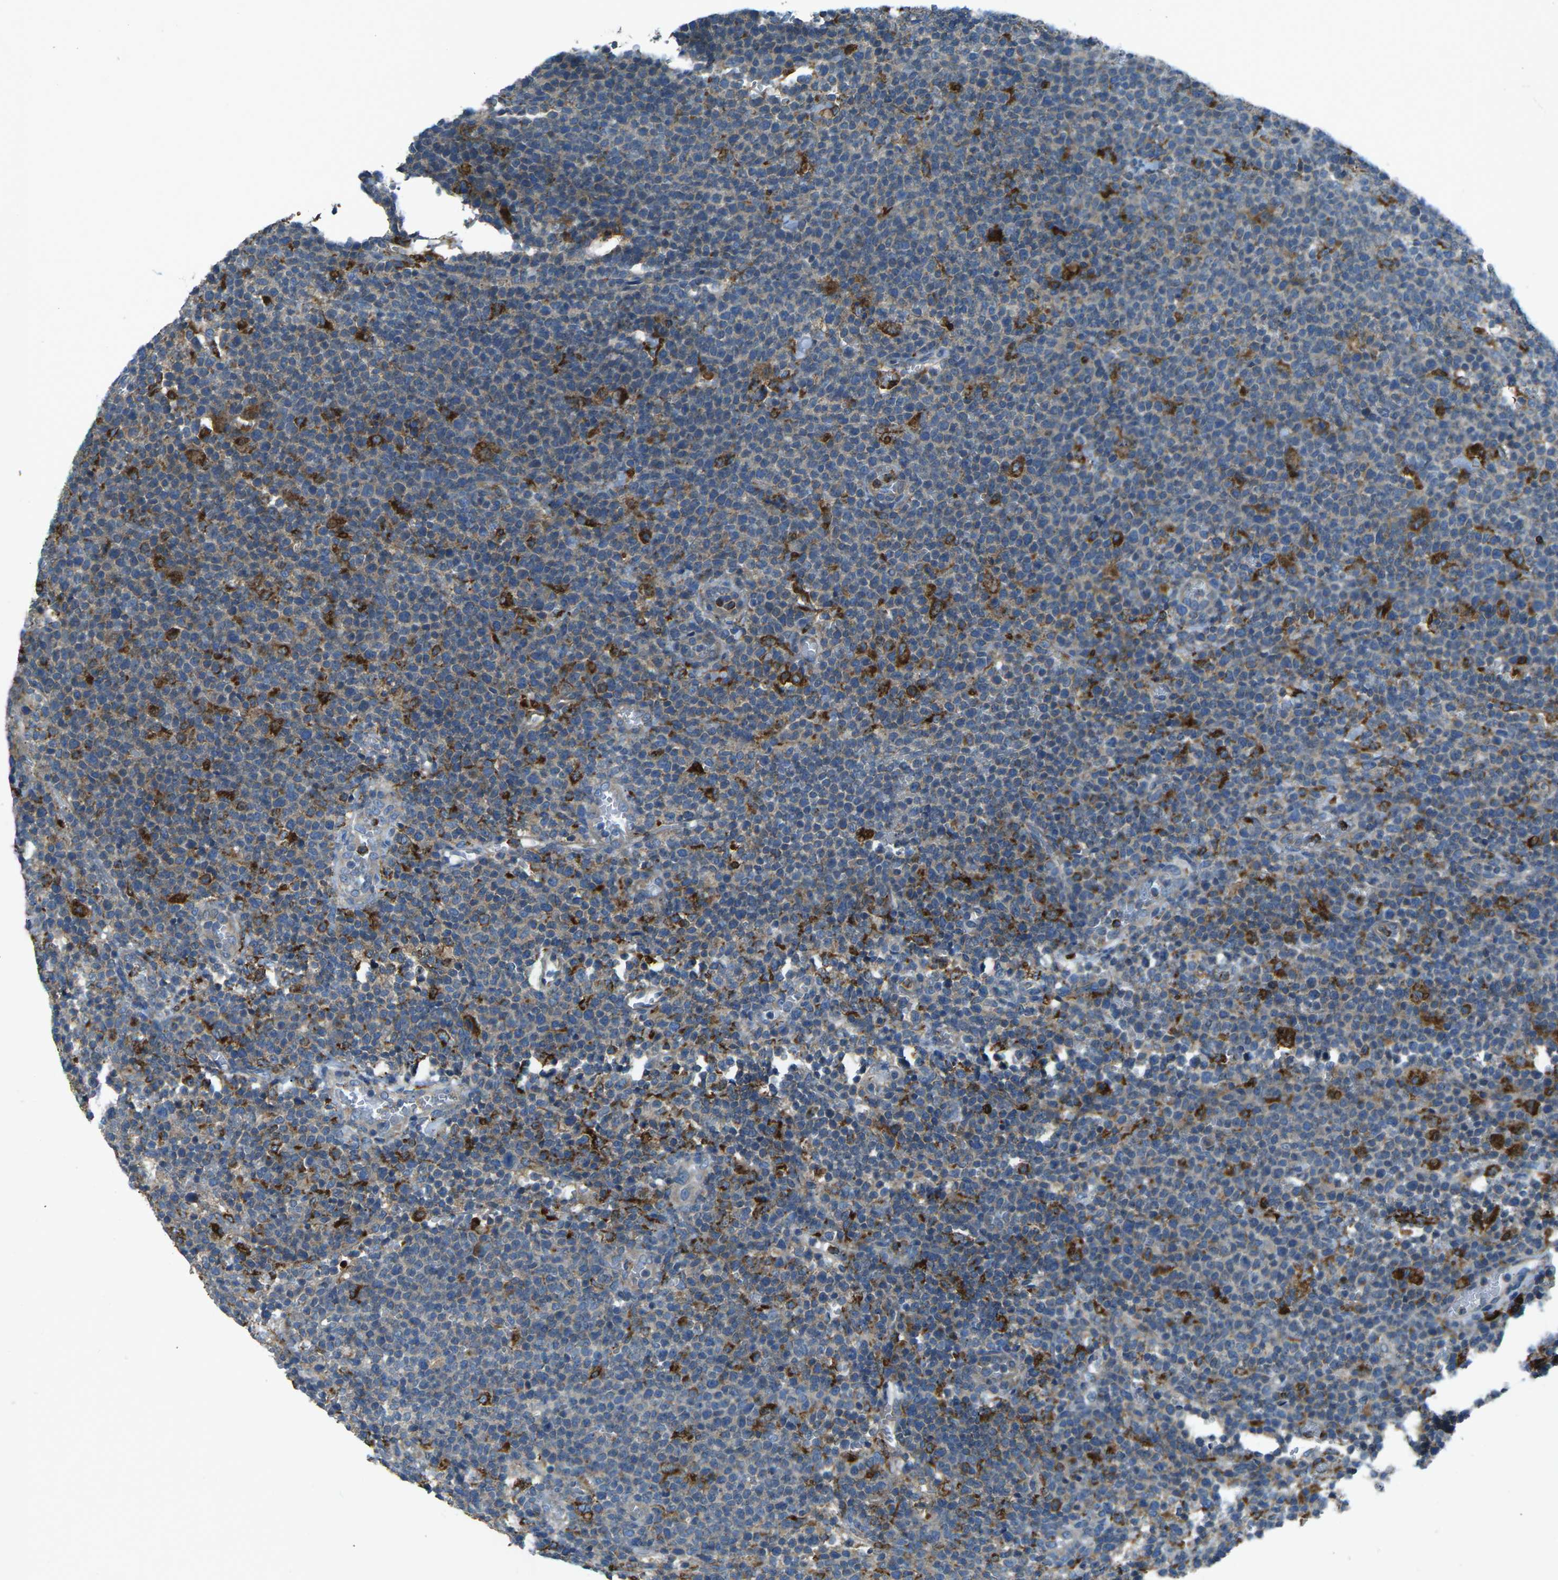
{"staining": {"intensity": "strong", "quantity": "<25%", "location": "cytoplasmic/membranous"}, "tissue": "lymphoma", "cell_type": "Tumor cells", "image_type": "cancer", "snomed": [{"axis": "morphology", "description": "Malignant lymphoma, non-Hodgkin's type, High grade"}, {"axis": "topography", "description": "Lymph node"}], "caption": "Protein staining exhibits strong cytoplasmic/membranous staining in approximately <25% of tumor cells in malignant lymphoma, non-Hodgkin's type (high-grade). Using DAB (3,3'-diaminobenzidine) (brown) and hematoxylin (blue) stains, captured at high magnification using brightfield microscopy.", "gene": "CDK17", "patient": {"sex": "male", "age": 61}}